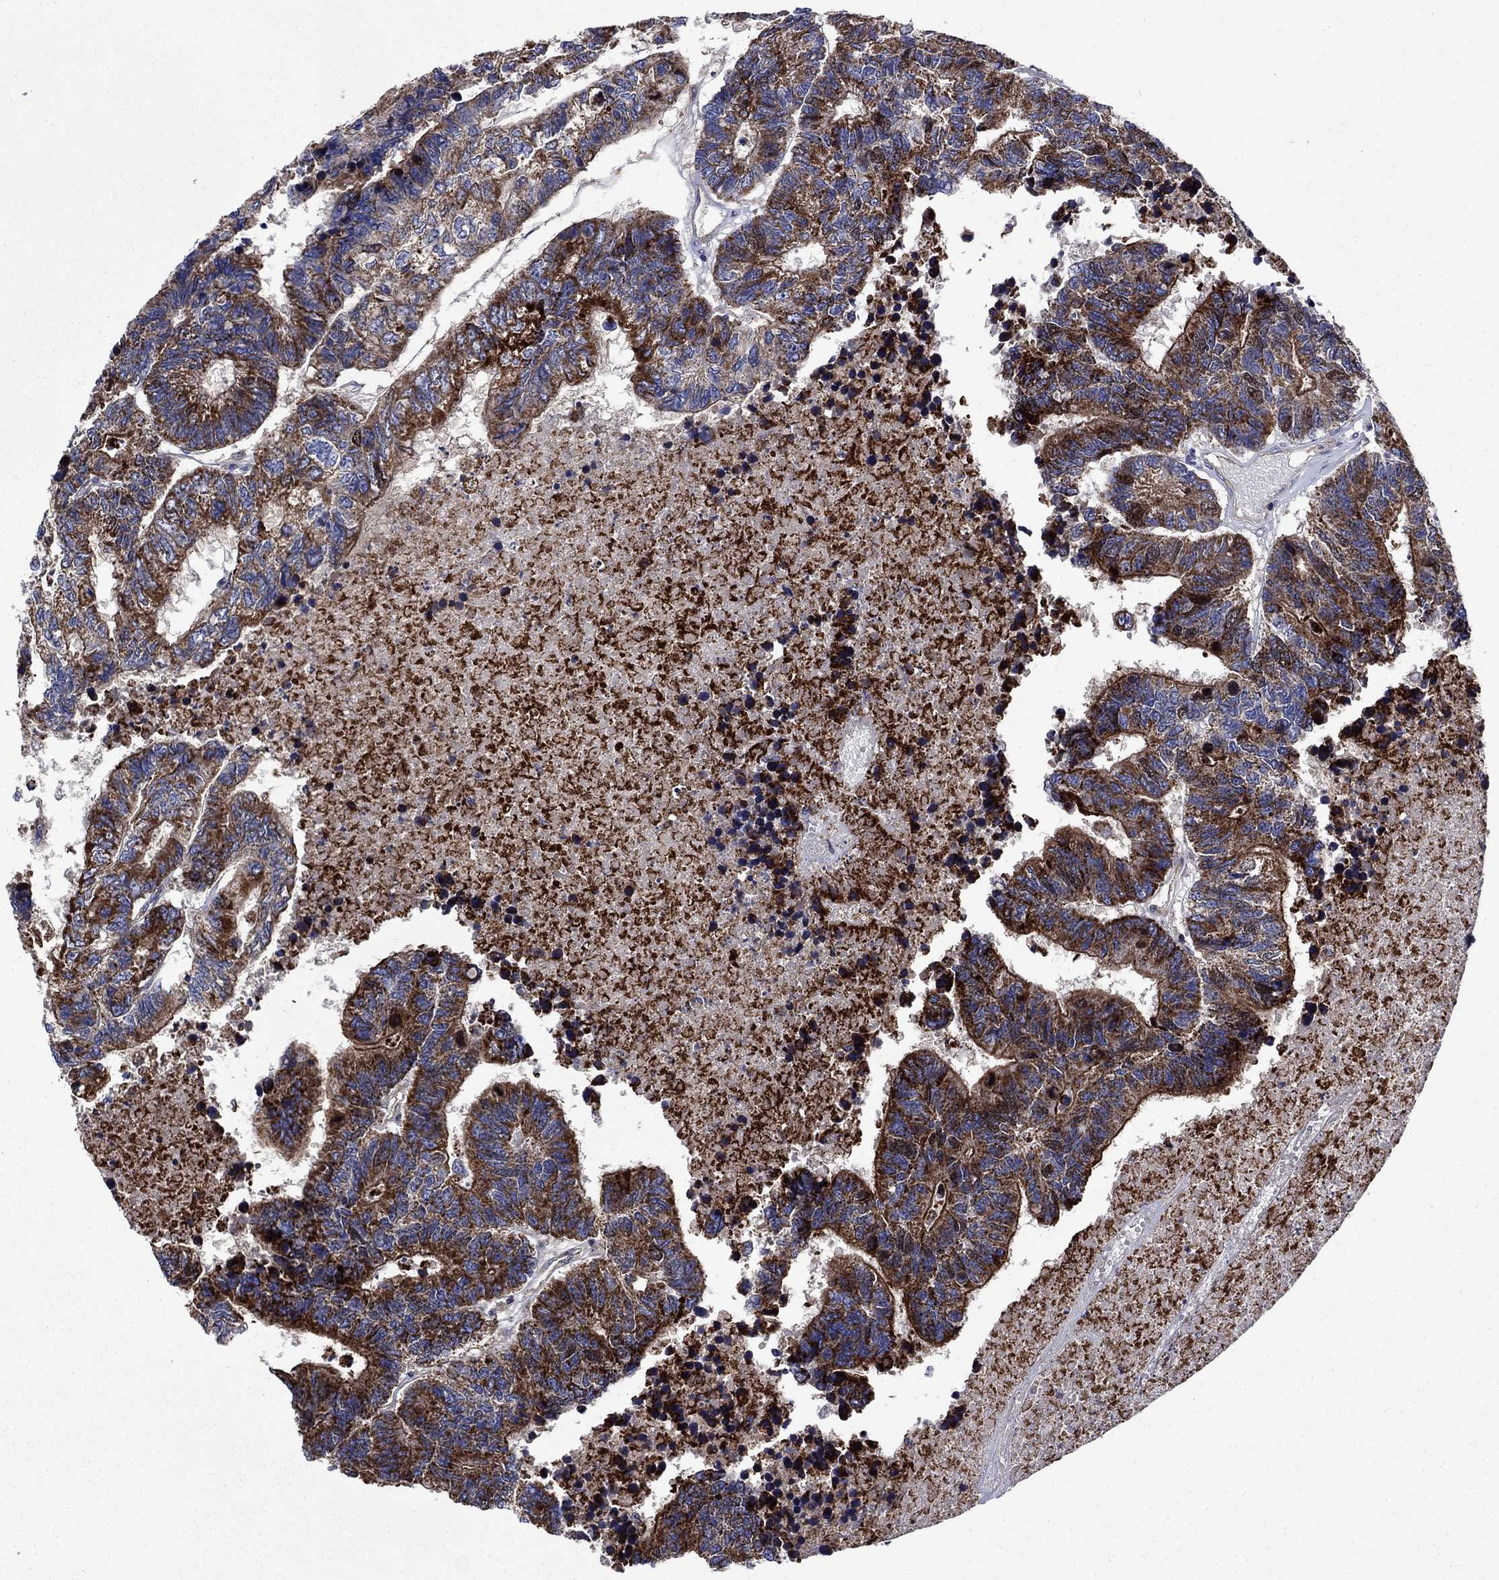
{"staining": {"intensity": "strong", "quantity": ">75%", "location": "cytoplasmic/membranous"}, "tissue": "colorectal cancer", "cell_type": "Tumor cells", "image_type": "cancer", "snomed": [{"axis": "morphology", "description": "Adenocarcinoma, NOS"}, {"axis": "topography", "description": "Colon"}], "caption": "Colorectal adenocarcinoma was stained to show a protein in brown. There is high levels of strong cytoplasmic/membranous positivity in approximately >75% of tumor cells.", "gene": "KIF22", "patient": {"sex": "female", "age": 48}}